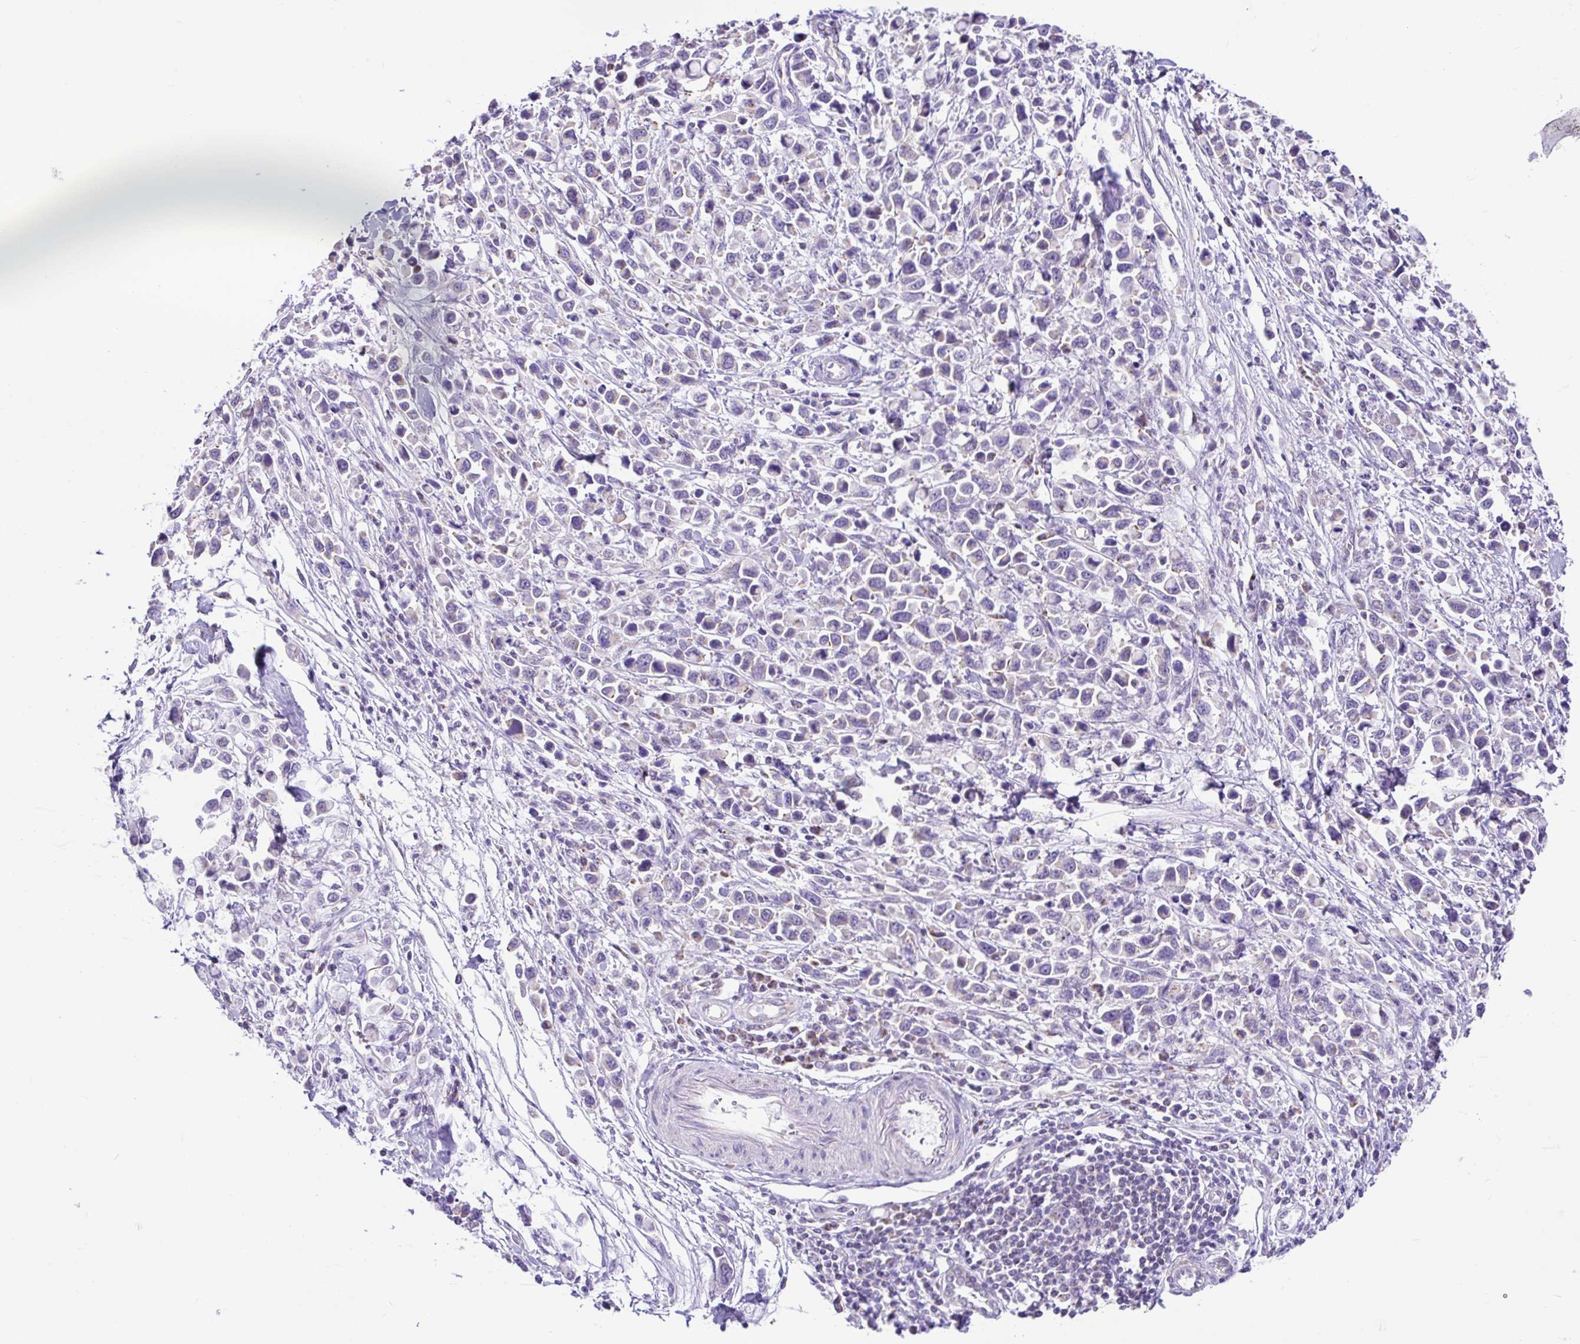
{"staining": {"intensity": "negative", "quantity": "none", "location": "none"}, "tissue": "stomach cancer", "cell_type": "Tumor cells", "image_type": "cancer", "snomed": [{"axis": "morphology", "description": "Adenocarcinoma, NOS"}, {"axis": "topography", "description": "Stomach"}], "caption": "Human adenocarcinoma (stomach) stained for a protein using IHC exhibits no positivity in tumor cells.", "gene": "NDUFS2", "patient": {"sex": "female", "age": 81}}